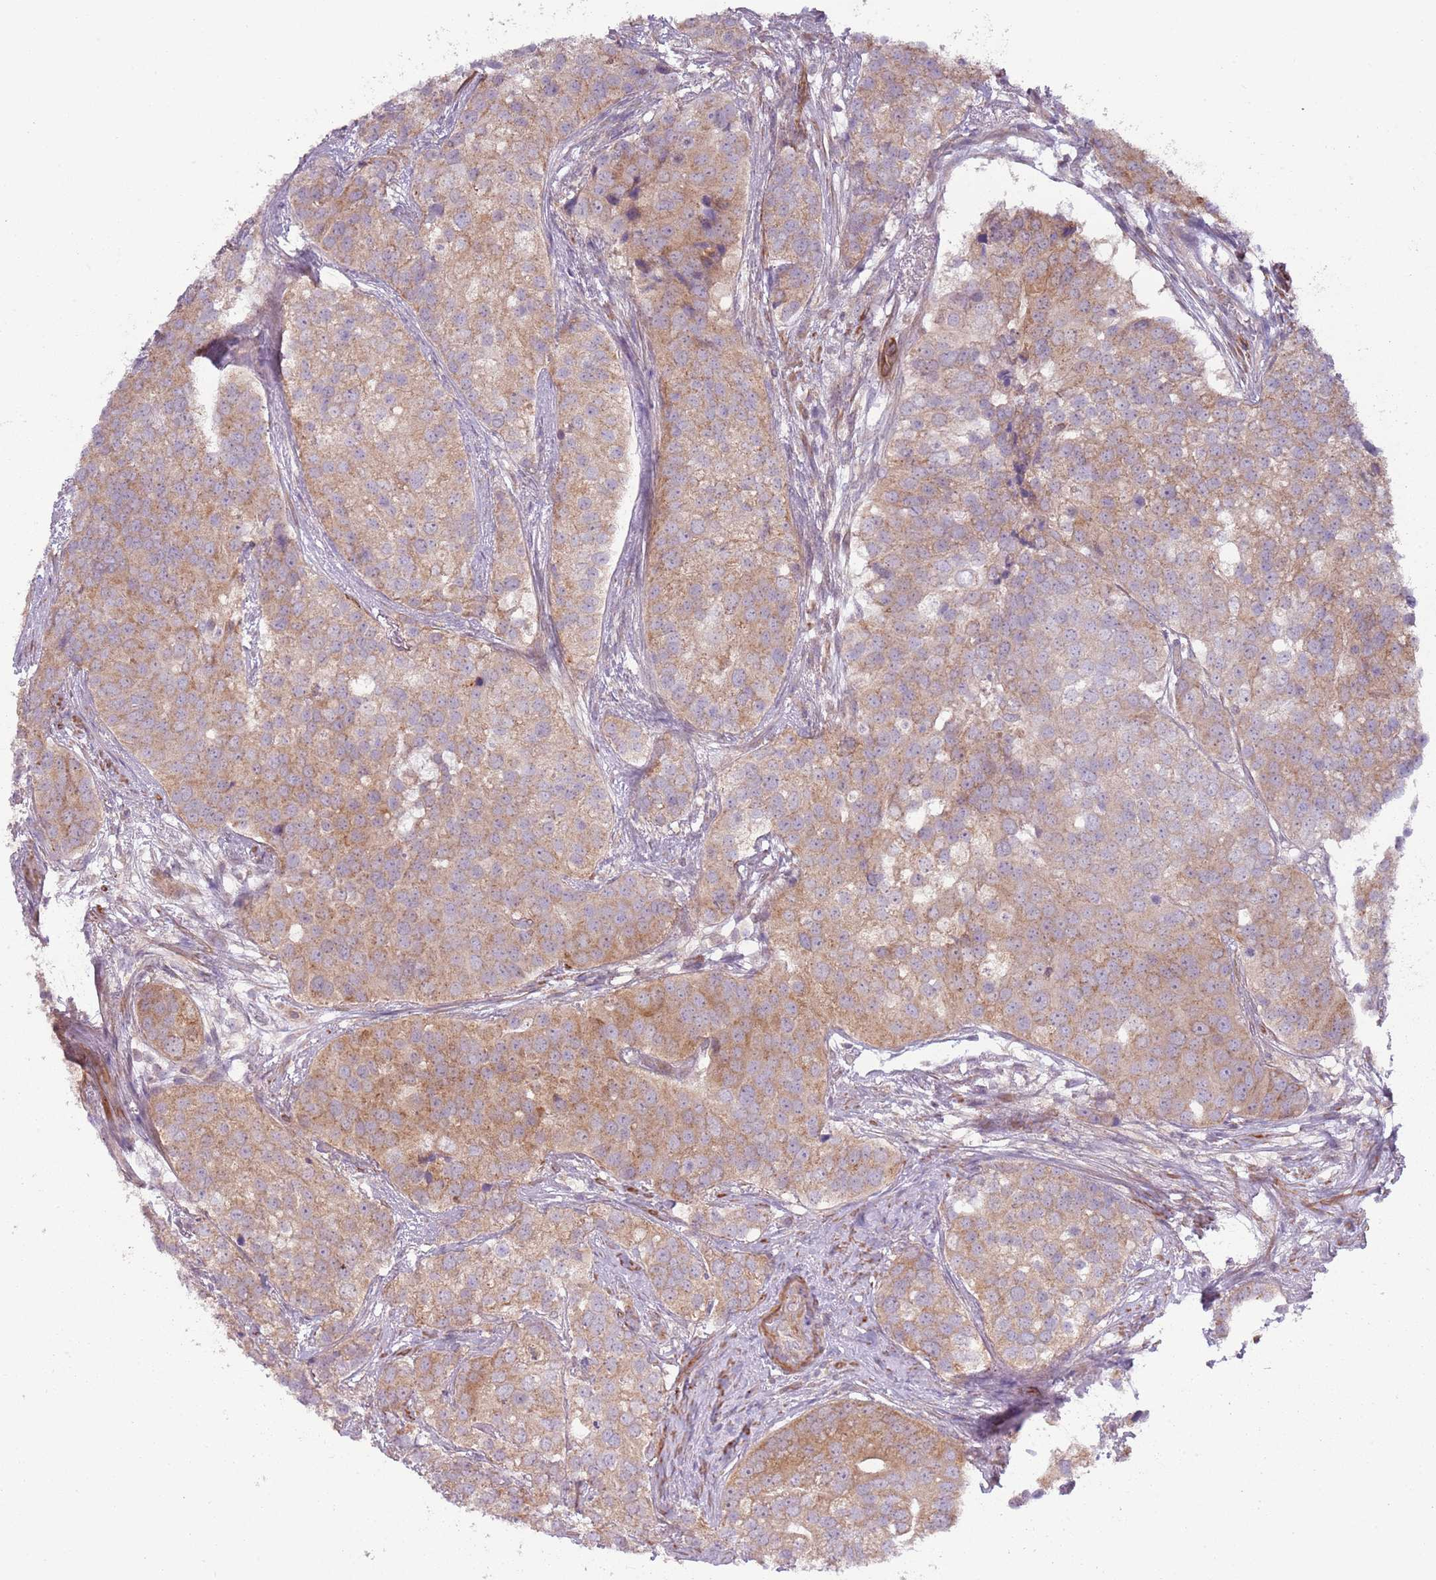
{"staining": {"intensity": "moderate", "quantity": ">75%", "location": "cytoplasmic/membranous"}, "tissue": "prostate cancer", "cell_type": "Tumor cells", "image_type": "cancer", "snomed": [{"axis": "morphology", "description": "Adenocarcinoma, High grade"}, {"axis": "topography", "description": "Prostate"}], "caption": "DAB (3,3'-diaminobenzidine) immunohistochemical staining of prostate cancer (adenocarcinoma (high-grade)) shows moderate cytoplasmic/membranous protein positivity in about >75% of tumor cells. (DAB IHC with brightfield microscopy, high magnification).", "gene": "DTD2", "patient": {"sex": "male", "age": 62}}